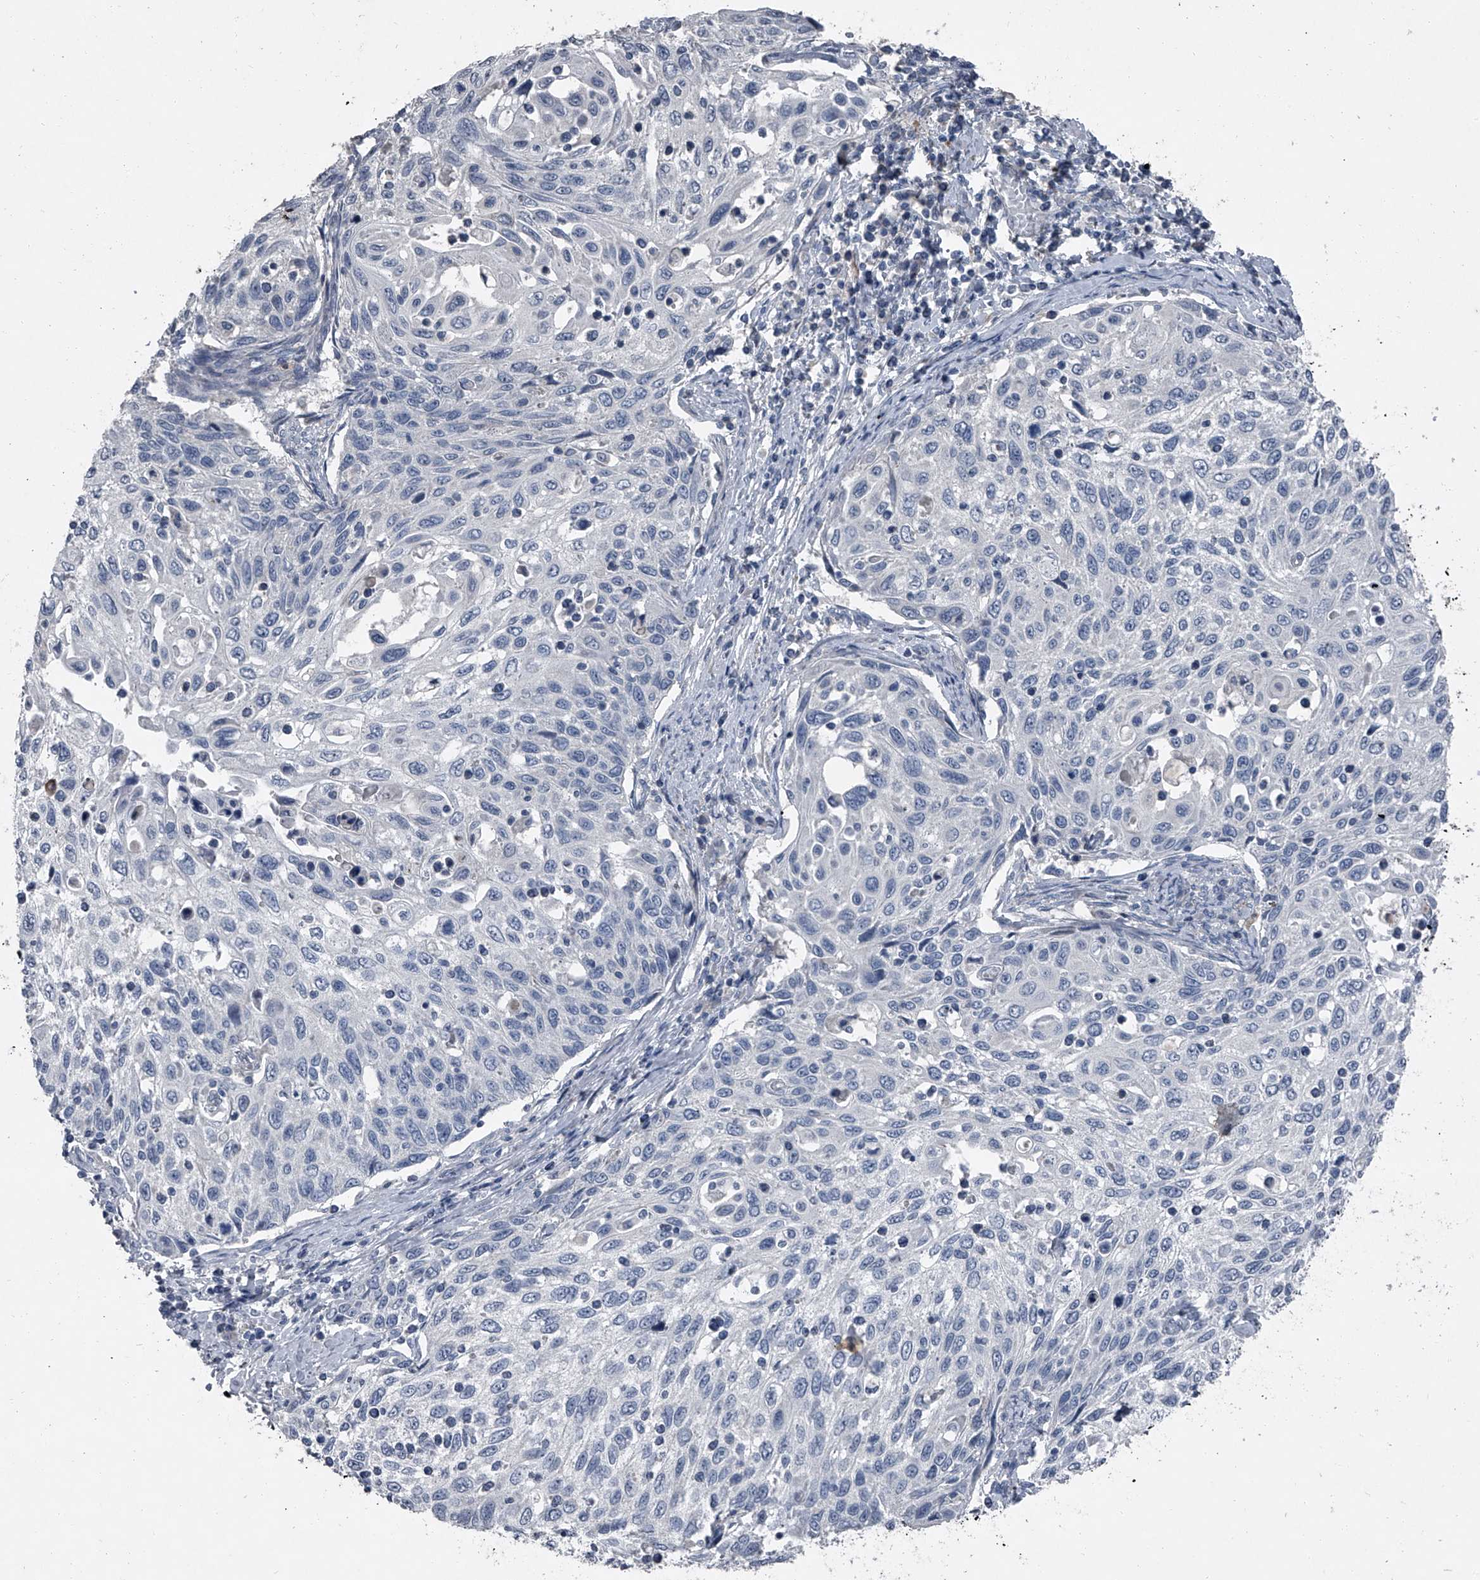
{"staining": {"intensity": "negative", "quantity": "none", "location": "none"}, "tissue": "cervical cancer", "cell_type": "Tumor cells", "image_type": "cancer", "snomed": [{"axis": "morphology", "description": "Squamous cell carcinoma, NOS"}, {"axis": "topography", "description": "Cervix"}], "caption": "DAB immunohistochemical staining of cervical squamous cell carcinoma reveals no significant staining in tumor cells.", "gene": "HEPHL1", "patient": {"sex": "female", "age": 70}}